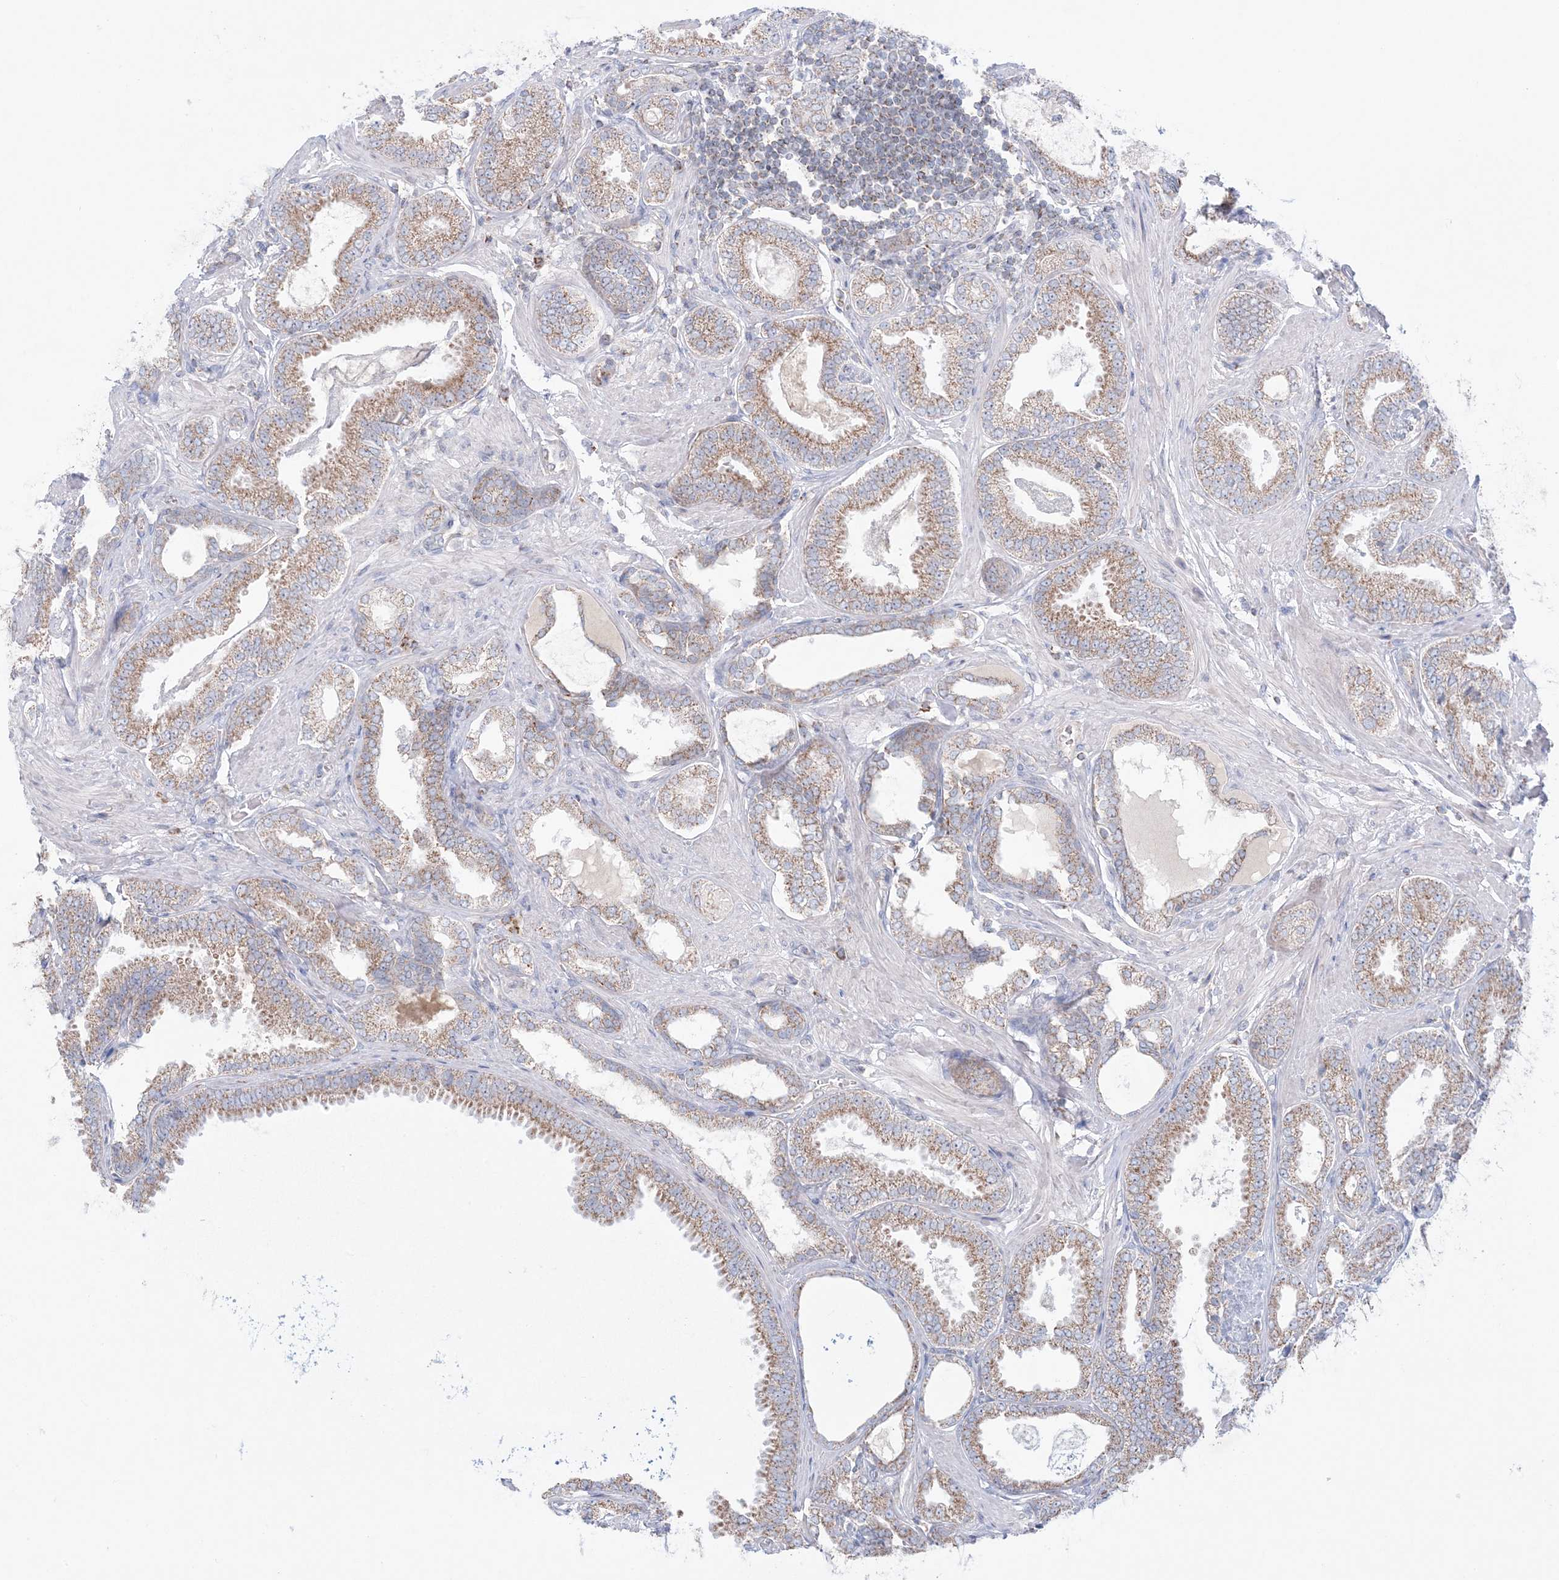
{"staining": {"intensity": "moderate", "quantity": ">75%", "location": "cytoplasmic/membranous"}, "tissue": "prostate cancer", "cell_type": "Tumor cells", "image_type": "cancer", "snomed": [{"axis": "morphology", "description": "Adenocarcinoma, Low grade"}, {"axis": "topography", "description": "Prostate"}], "caption": "This histopathology image reveals immunohistochemistry (IHC) staining of human prostate cancer, with medium moderate cytoplasmic/membranous expression in approximately >75% of tumor cells.", "gene": "KCTD6", "patient": {"sex": "male", "age": 71}}